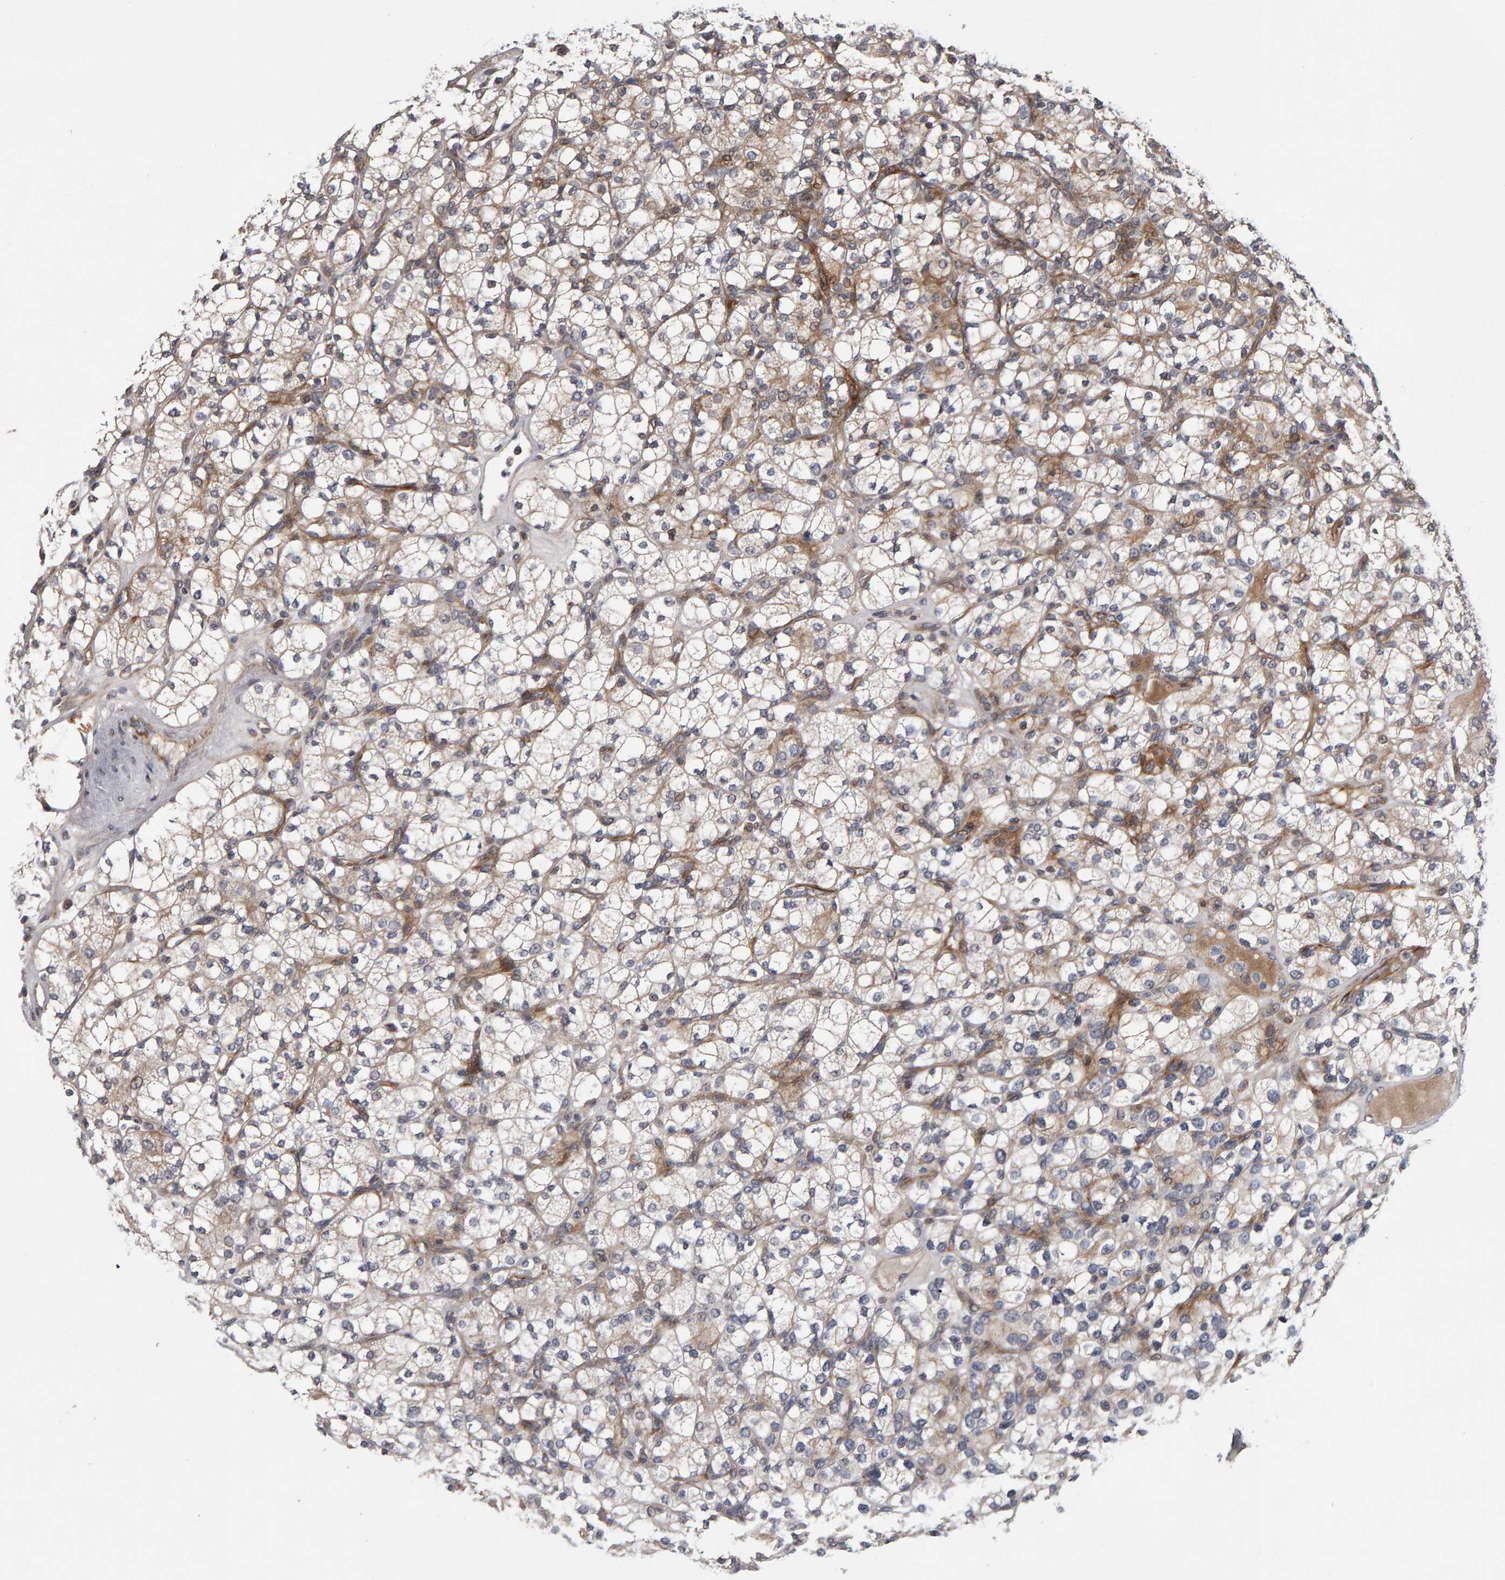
{"staining": {"intensity": "weak", "quantity": ">75%", "location": "cytoplasmic/membranous"}, "tissue": "renal cancer", "cell_type": "Tumor cells", "image_type": "cancer", "snomed": [{"axis": "morphology", "description": "Adenocarcinoma, NOS"}, {"axis": "topography", "description": "Kidney"}], "caption": "Immunohistochemical staining of adenocarcinoma (renal) exhibits weak cytoplasmic/membranous protein expression in approximately >75% of tumor cells. The staining was performed using DAB (3,3'-diaminobenzidine) to visualize the protein expression in brown, while the nuclei were stained in blue with hematoxylin (Magnification: 20x).", "gene": "CANT1", "patient": {"sex": "male", "age": 77}}